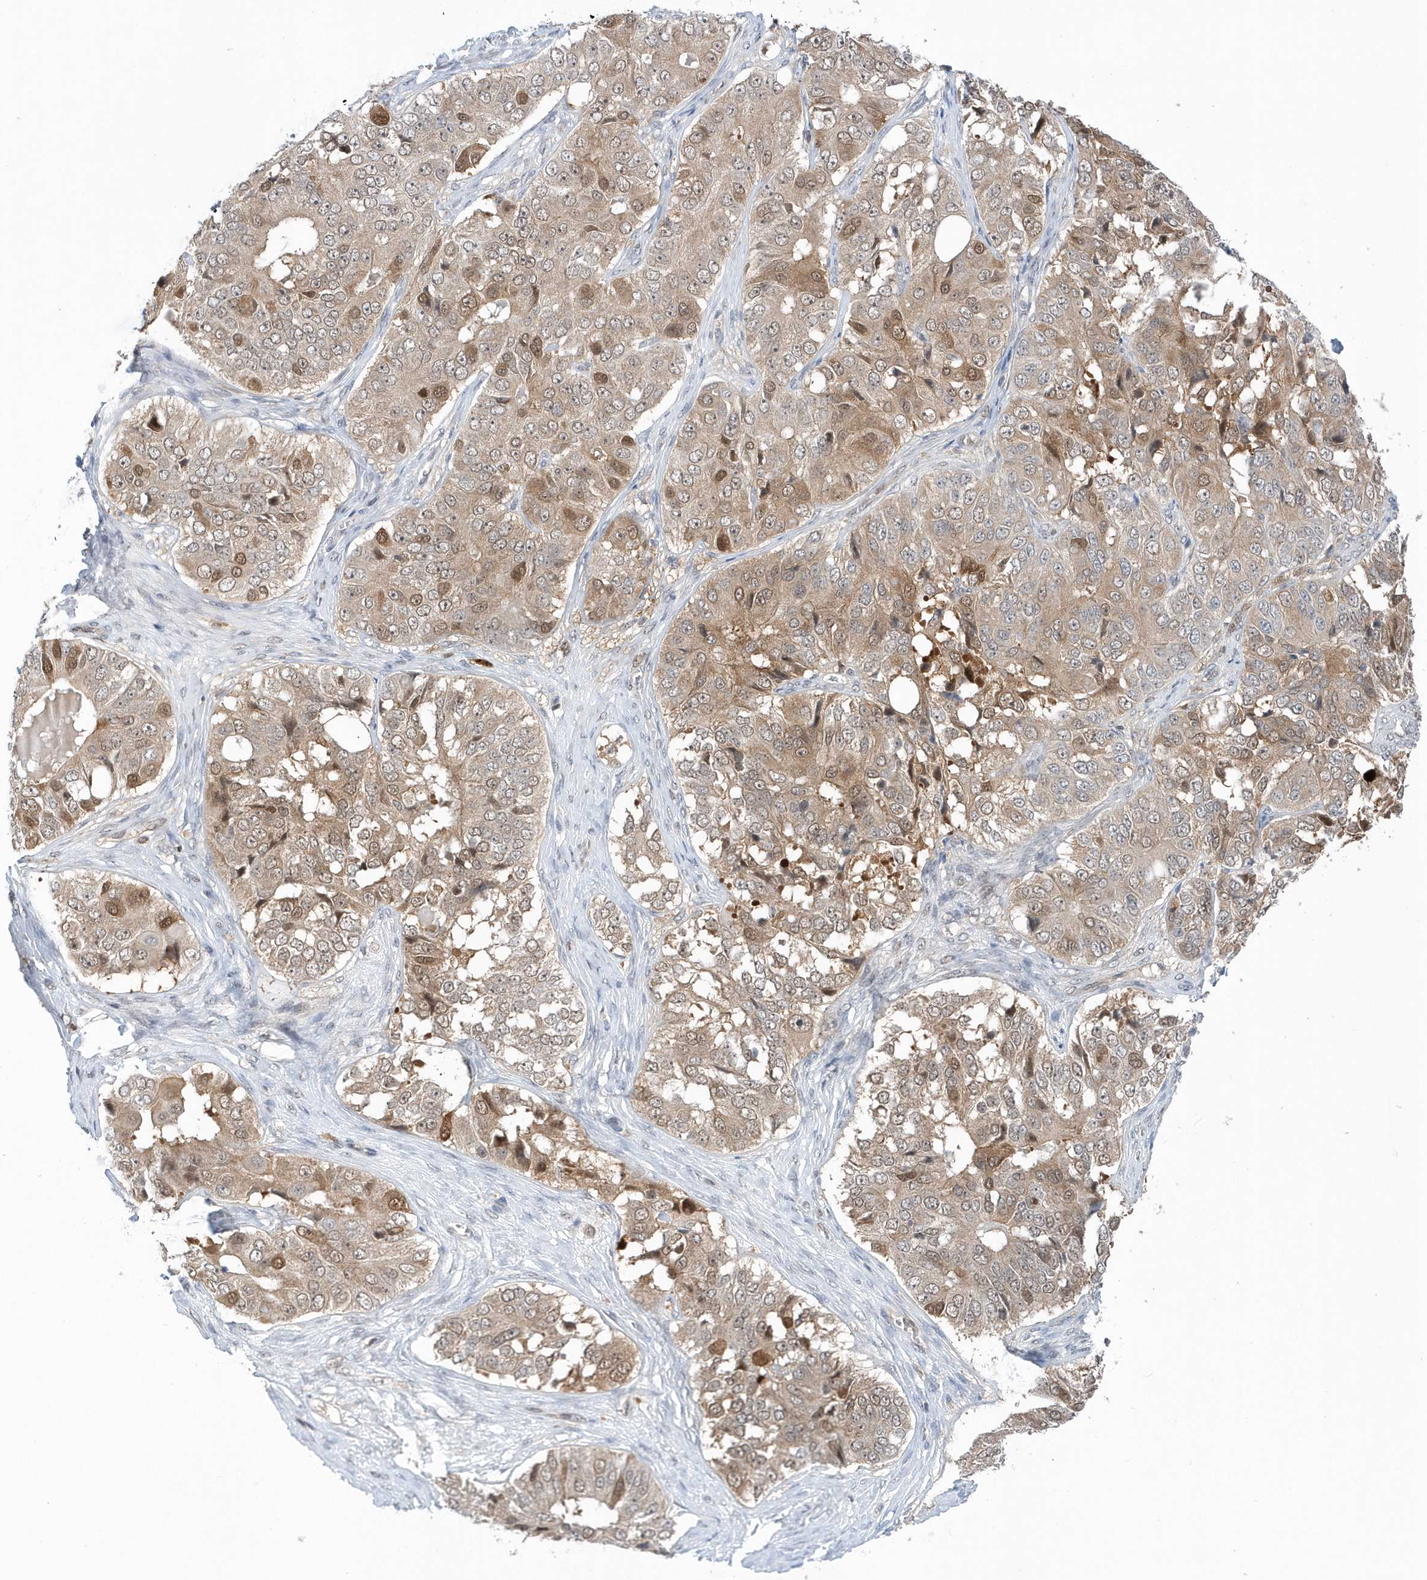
{"staining": {"intensity": "moderate", "quantity": ">75%", "location": "cytoplasmic/membranous,nuclear"}, "tissue": "ovarian cancer", "cell_type": "Tumor cells", "image_type": "cancer", "snomed": [{"axis": "morphology", "description": "Carcinoma, endometroid"}, {"axis": "topography", "description": "Ovary"}], "caption": "IHC histopathology image of neoplastic tissue: endometroid carcinoma (ovarian) stained using IHC shows medium levels of moderate protein expression localized specifically in the cytoplasmic/membranous and nuclear of tumor cells, appearing as a cytoplasmic/membranous and nuclear brown color.", "gene": "RNF7", "patient": {"sex": "female", "age": 51}}